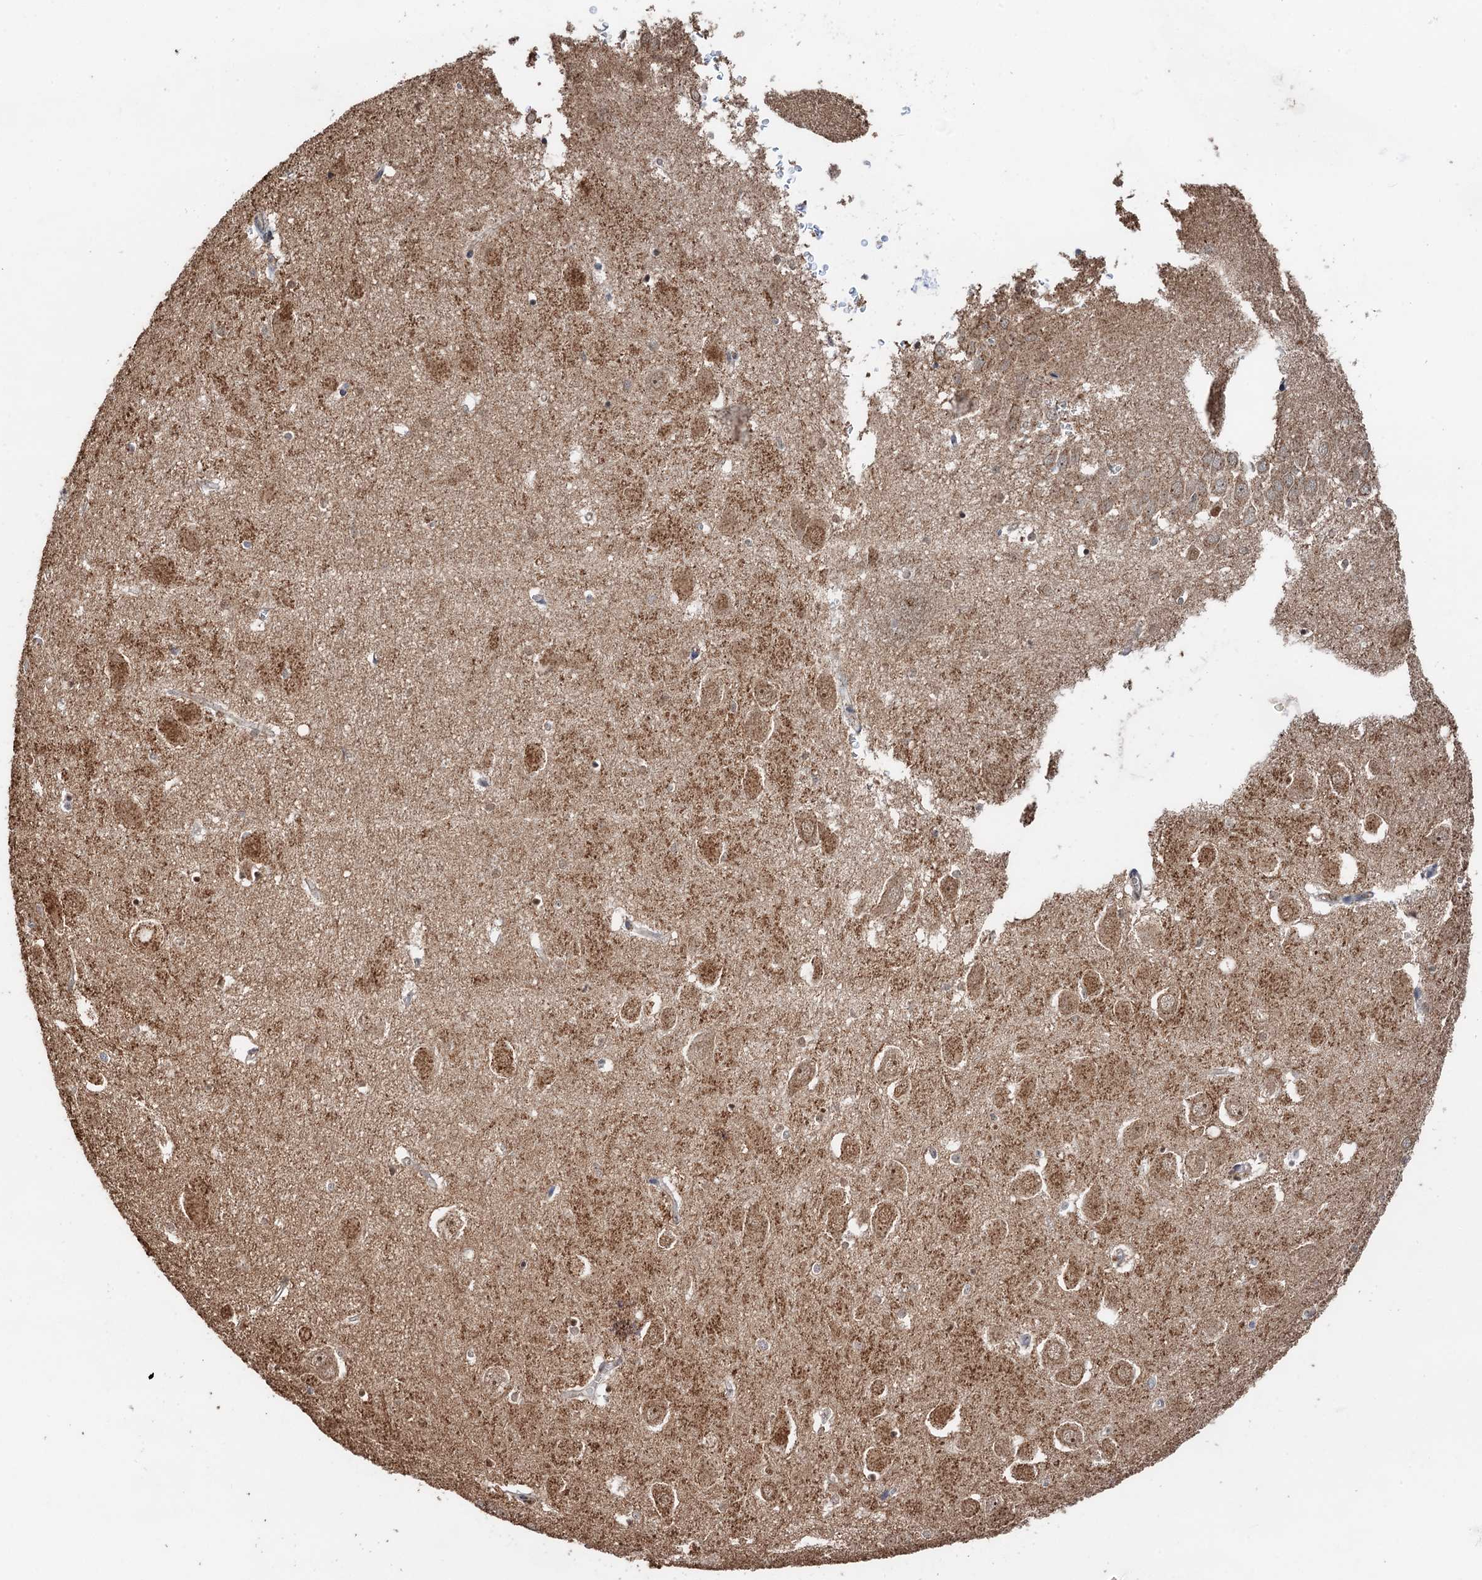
{"staining": {"intensity": "negative", "quantity": "none", "location": "none"}, "tissue": "hippocampus", "cell_type": "Glial cells", "image_type": "normal", "snomed": [{"axis": "morphology", "description": "Normal tissue, NOS"}, {"axis": "topography", "description": "Hippocampus"}], "caption": "The image shows no significant staining in glial cells of hippocampus. (IHC, brightfield microscopy, high magnification).", "gene": "TMA16", "patient": {"sex": "female", "age": 64}}